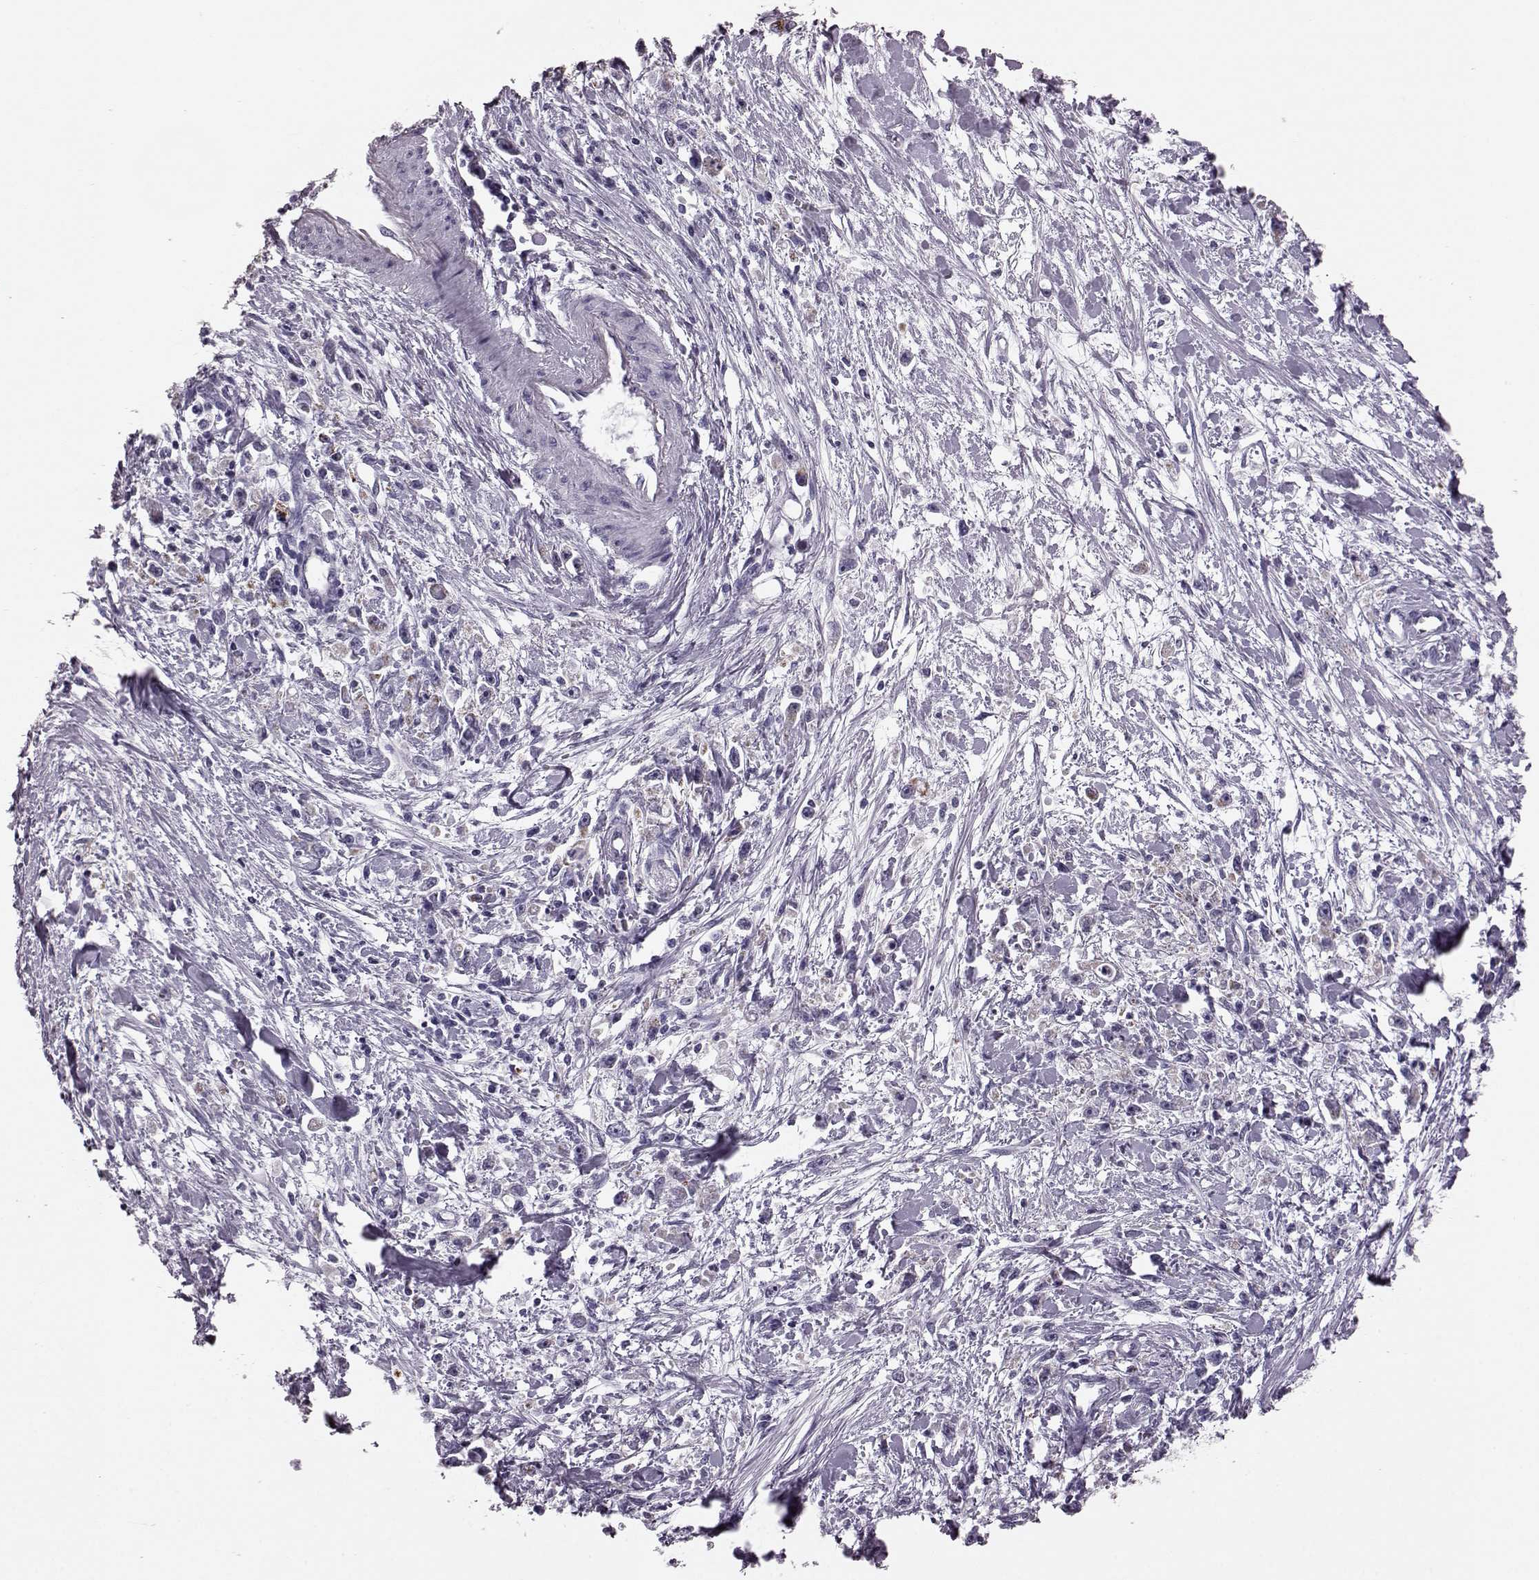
{"staining": {"intensity": "moderate", "quantity": ">75%", "location": "cytoplasmic/membranous"}, "tissue": "stomach cancer", "cell_type": "Tumor cells", "image_type": "cancer", "snomed": [{"axis": "morphology", "description": "Adenocarcinoma, NOS"}, {"axis": "topography", "description": "Stomach"}], "caption": "IHC staining of adenocarcinoma (stomach), which demonstrates medium levels of moderate cytoplasmic/membranous positivity in approximately >75% of tumor cells indicating moderate cytoplasmic/membranous protein staining. The staining was performed using DAB (brown) for protein detection and nuclei were counterstained in hematoxylin (blue).", "gene": "RIMS2", "patient": {"sex": "female", "age": 59}}